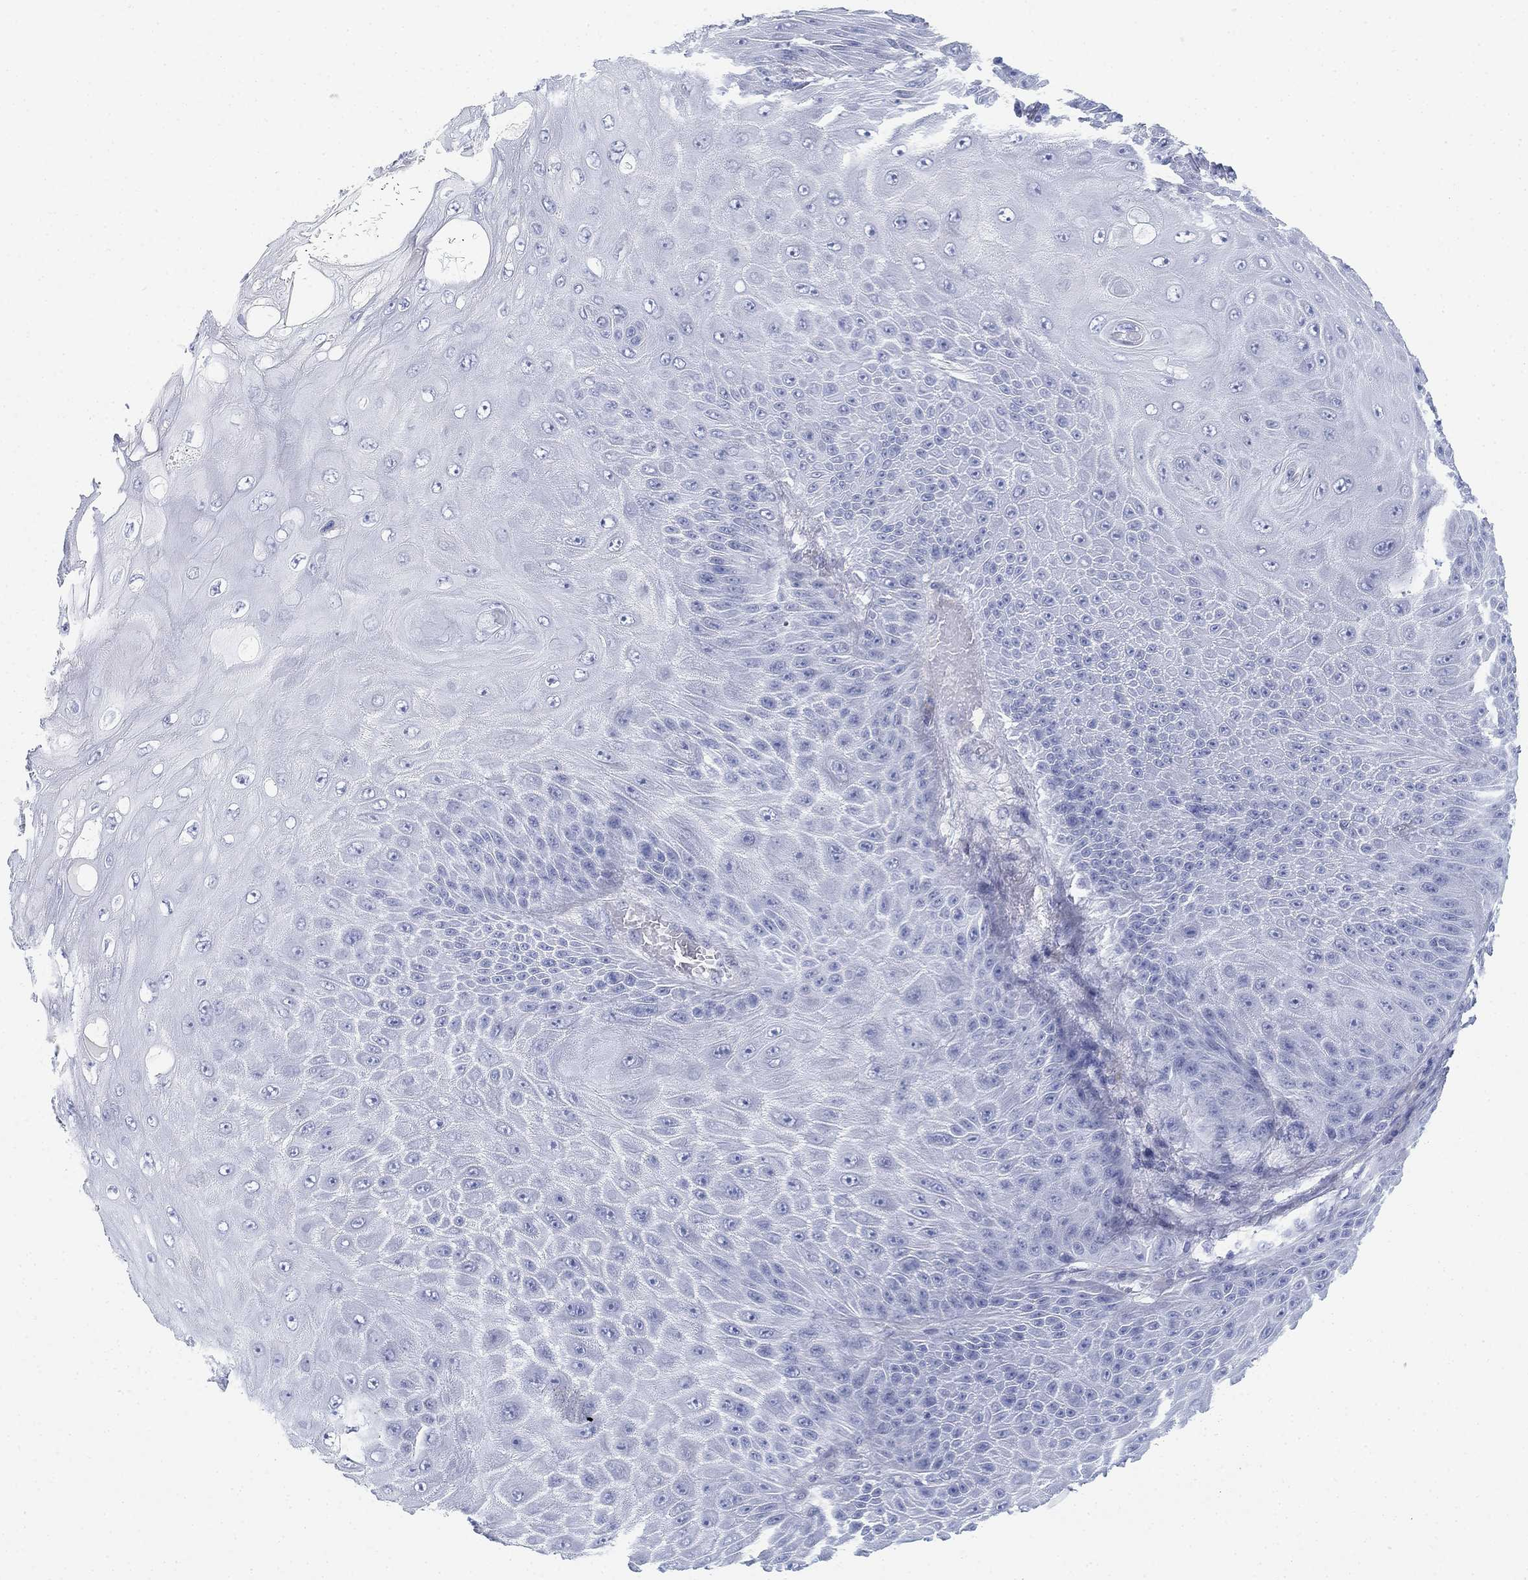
{"staining": {"intensity": "negative", "quantity": "none", "location": "none"}, "tissue": "skin cancer", "cell_type": "Tumor cells", "image_type": "cancer", "snomed": [{"axis": "morphology", "description": "Squamous cell carcinoma, NOS"}, {"axis": "topography", "description": "Skin"}], "caption": "The image shows no significant staining in tumor cells of squamous cell carcinoma (skin).", "gene": "GCNA", "patient": {"sex": "male", "age": 62}}